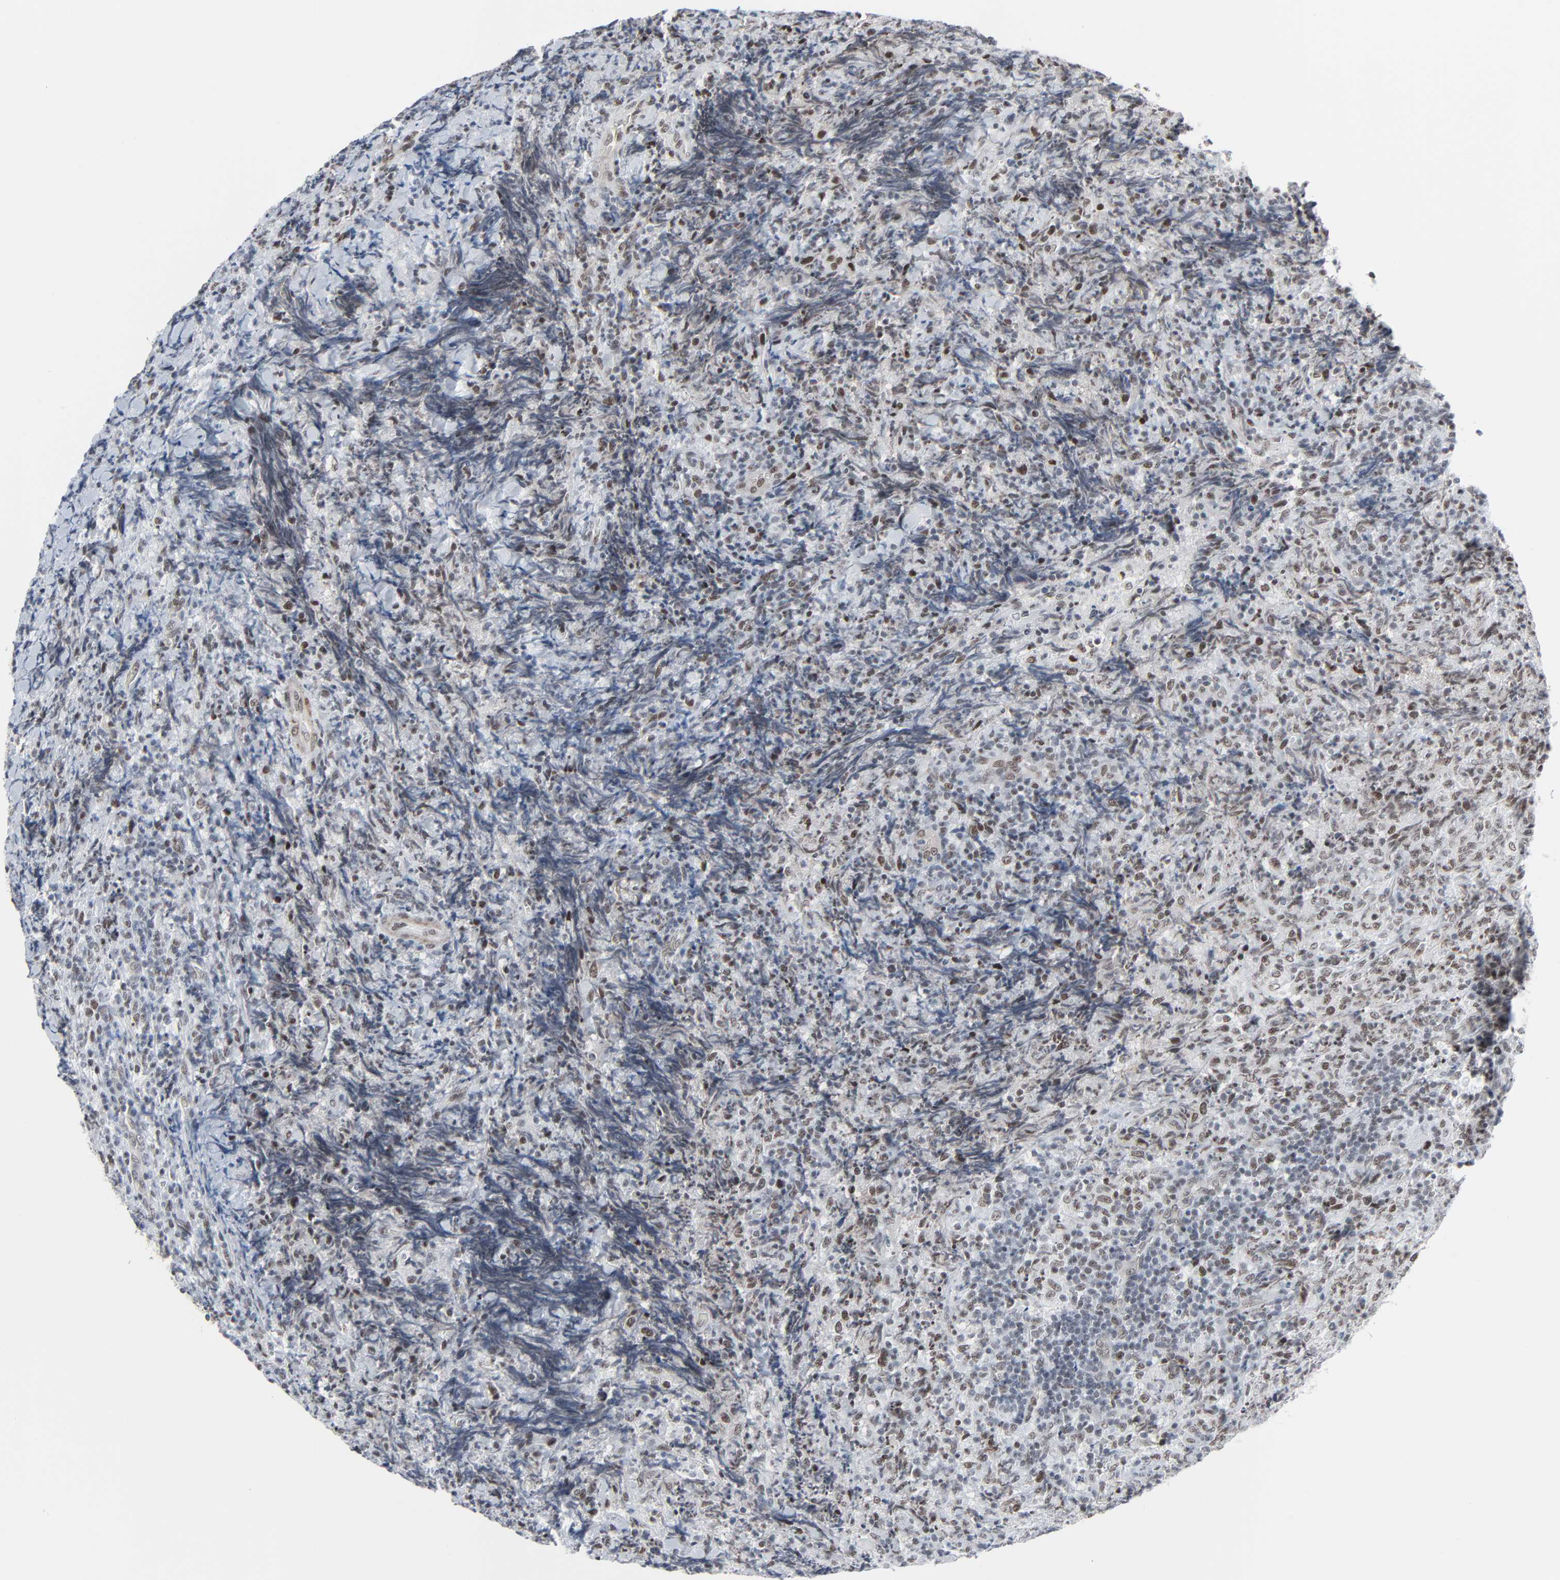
{"staining": {"intensity": "weak", "quantity": "25%-75%", "location": "nuclear"}, "tissue": "lymphoma", "cell_type": "Tumor cells", "image_type": "cancer", "snomed": [{"axis": "morphology", "description": "Malignant lymphoma, non-Hodgkin's type, High grade"}, {"axis": "topography", "description": "Tonsil"}], "caption": "Protein staining by IHC demonstrates weak nuclear positivity in about 25%-75% of tumor cells in lymphoma. (DAB (3,3'-diaminobenzidine) = brown stain, brightfield microscopy at high magnification).", "gene": "FBXO28", "patient": {"sex": "female", "age": 36}}